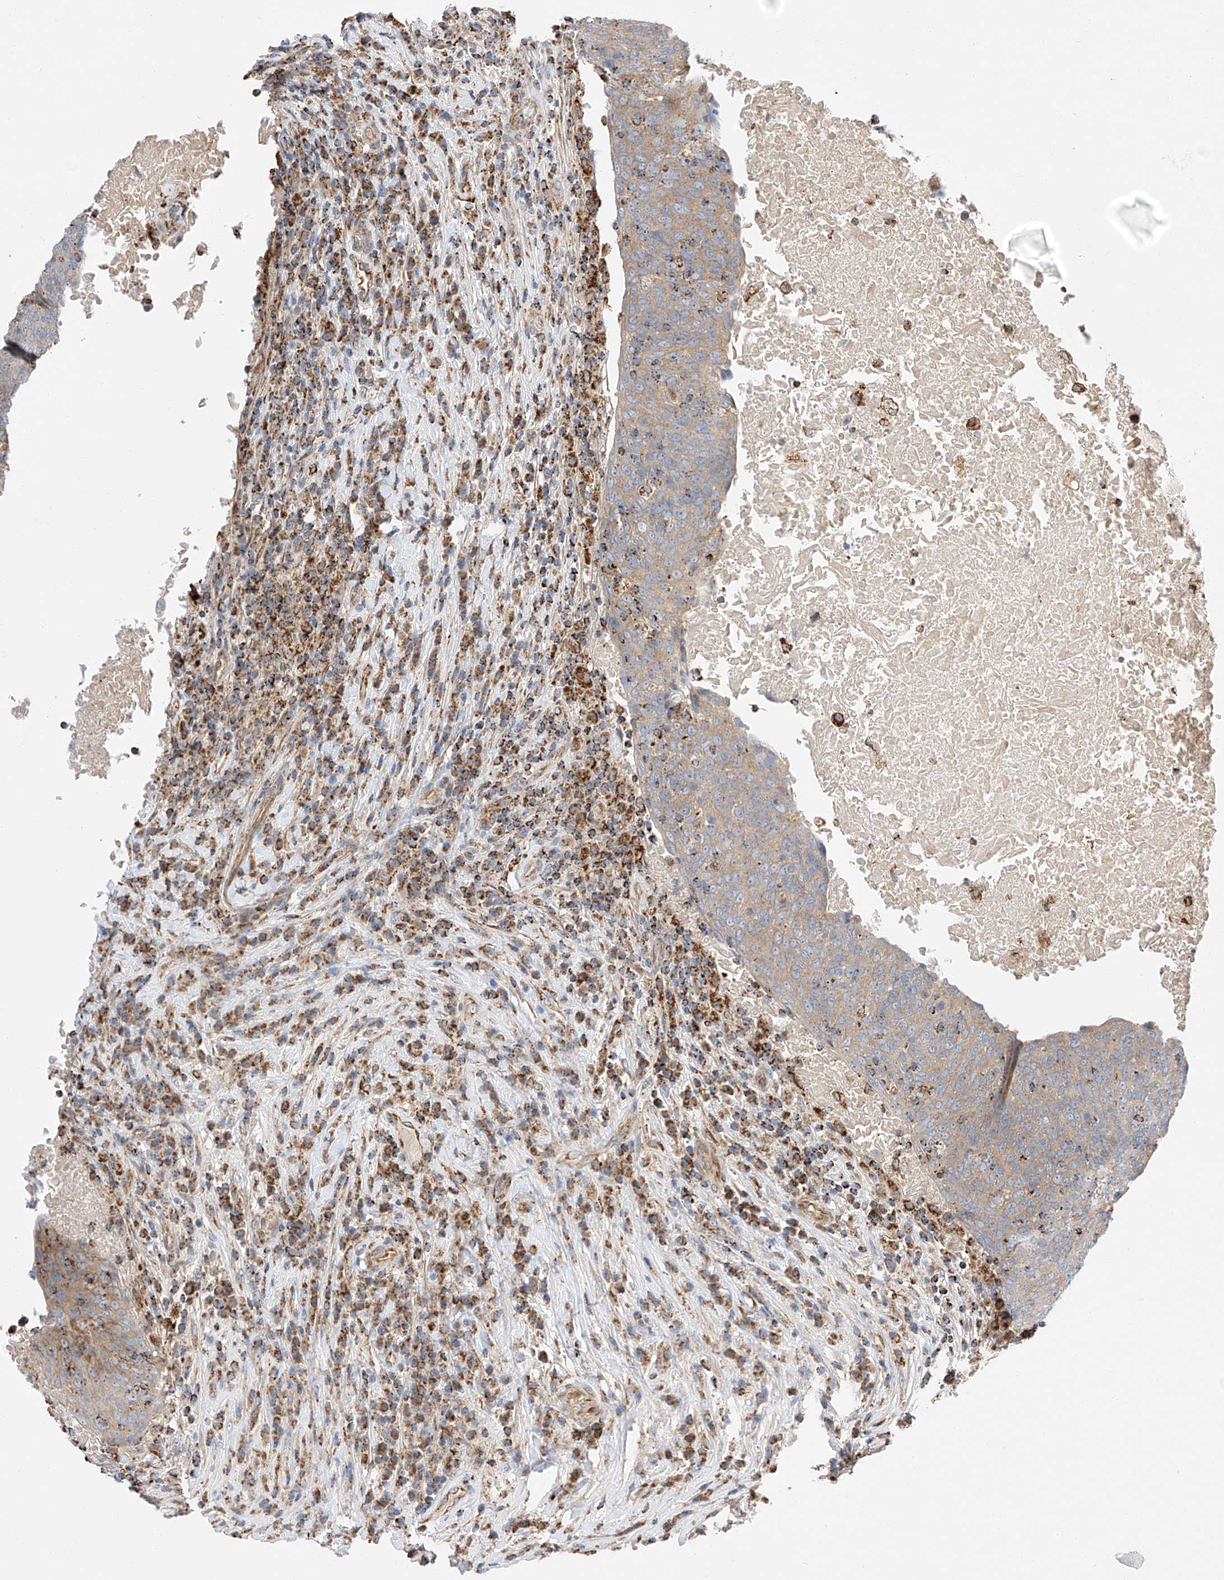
{"staining": {"intensity": "weak", "quantity": ">75%", "location": "cytoplasmic/membranous"}, "tissue": "head and neck cancer", "cell_type": "Tumor cells", "image_type": "cancer", "snomed": [{"axis": "morphology", "description": "Squamous cell carcinoma, NOS"}, {"axis": "morphology", "description": "Squamous cell carcinoma, metastatic, NOS"}, {"axis": "topography", "description": "Lymph node"}, {"axis": "topography", "description": "Head-Neck"}], "caption": "IHC (DAB) staining of head and neck cancer (squamous cell carcinoma) reveals weak cytoplasmic/membranous protein positivity in approximately >75% of tumor cells.", "gene": "RUSC1", "patient": {"sex": "male", "age": 62}}